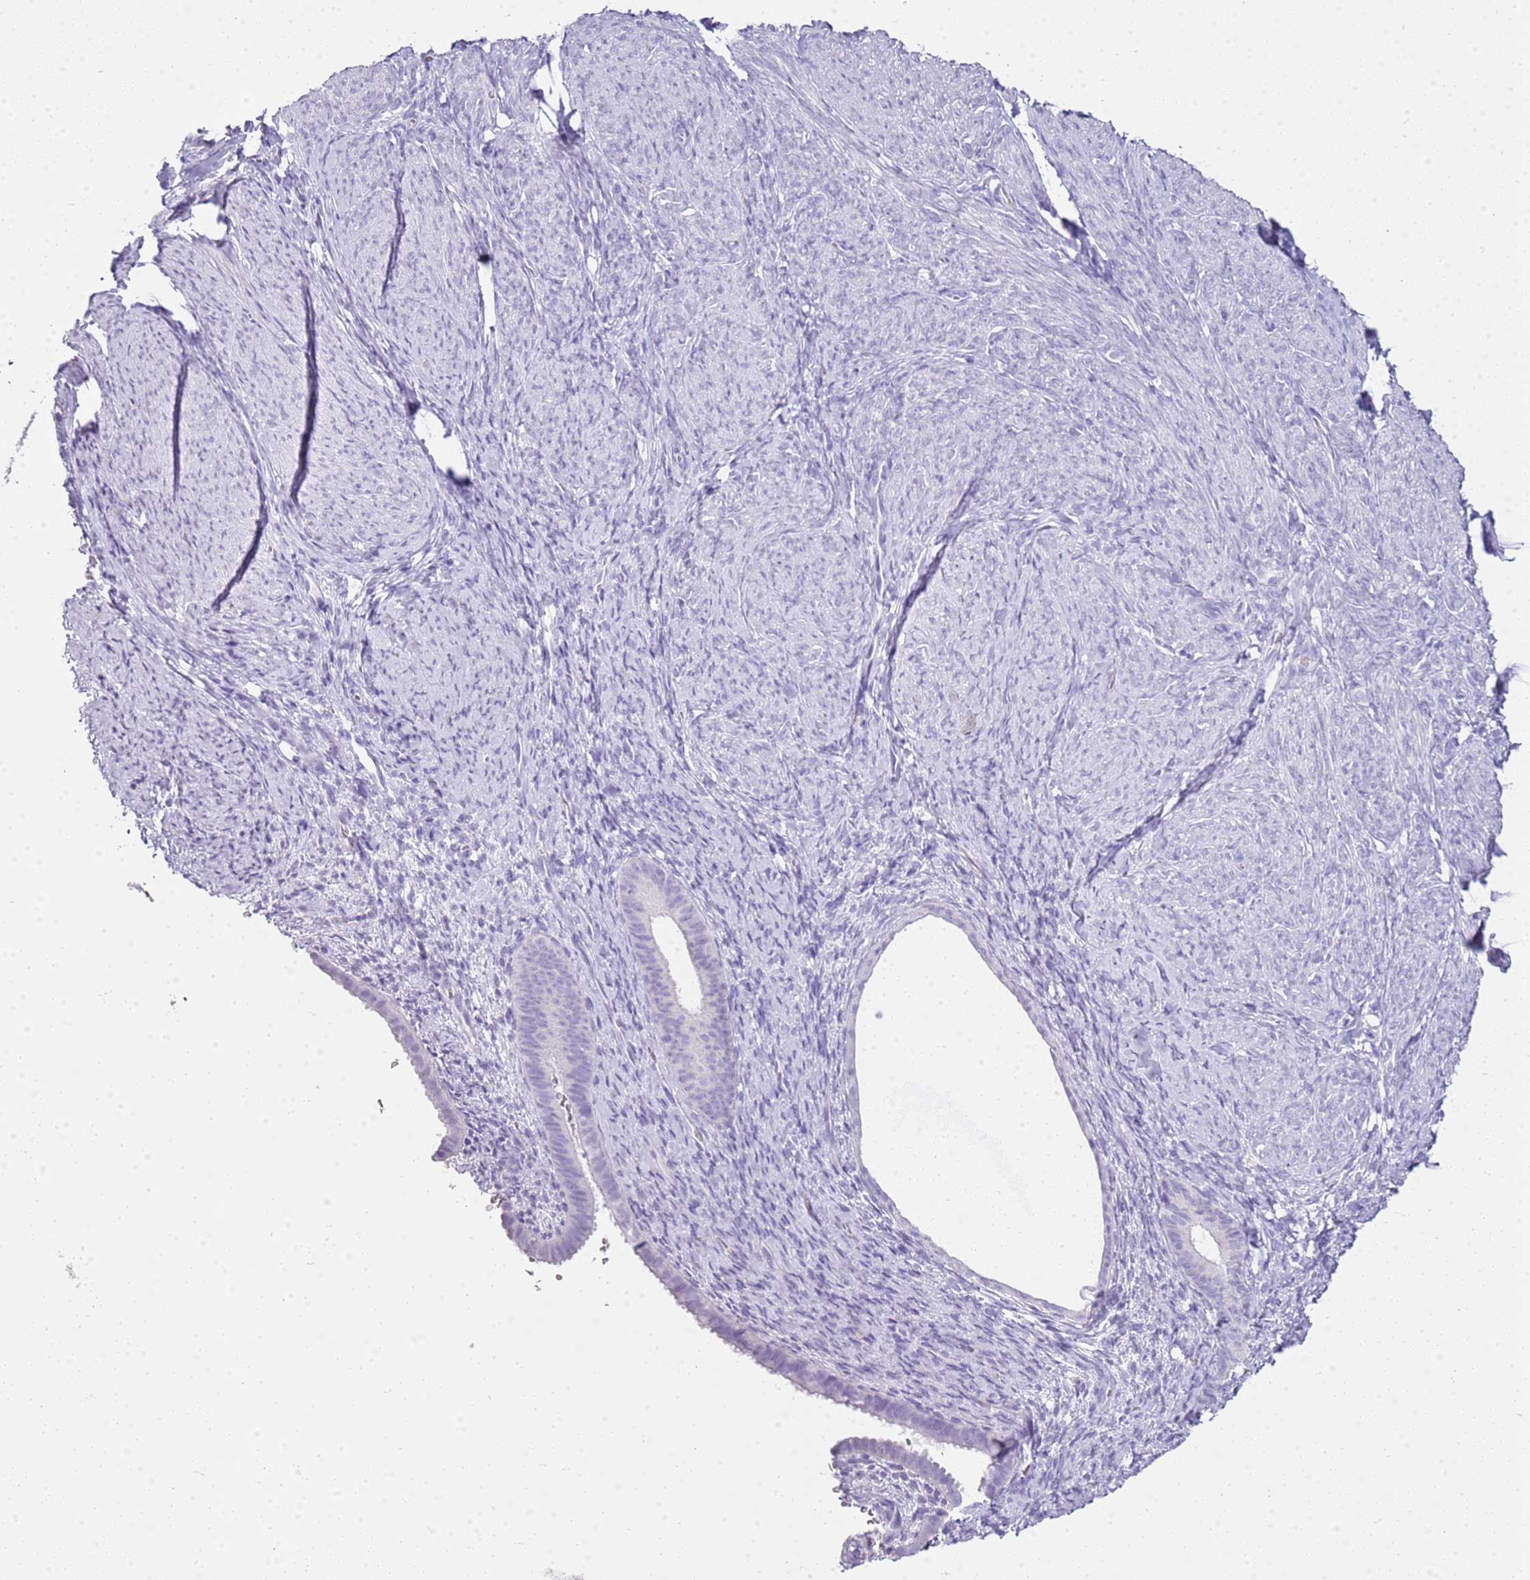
{"staining": {"intensity": "negative", "quantity": "none", "location": "none"}, "tissue": "endometrium", "cell_type": "Cells in endometrial stroma", "image_type": "normal", "snomed": [{"axis": "morphology", "description": "Normal tissue, NOS"}, {"axis": "topography", "description": "Endometrium"}], "caption": "A micrograph of human endometrium is negative for staining in cells in endometrial stroma.", "gene": "CA8", "patient": {"sex": "female", "age": 65}}